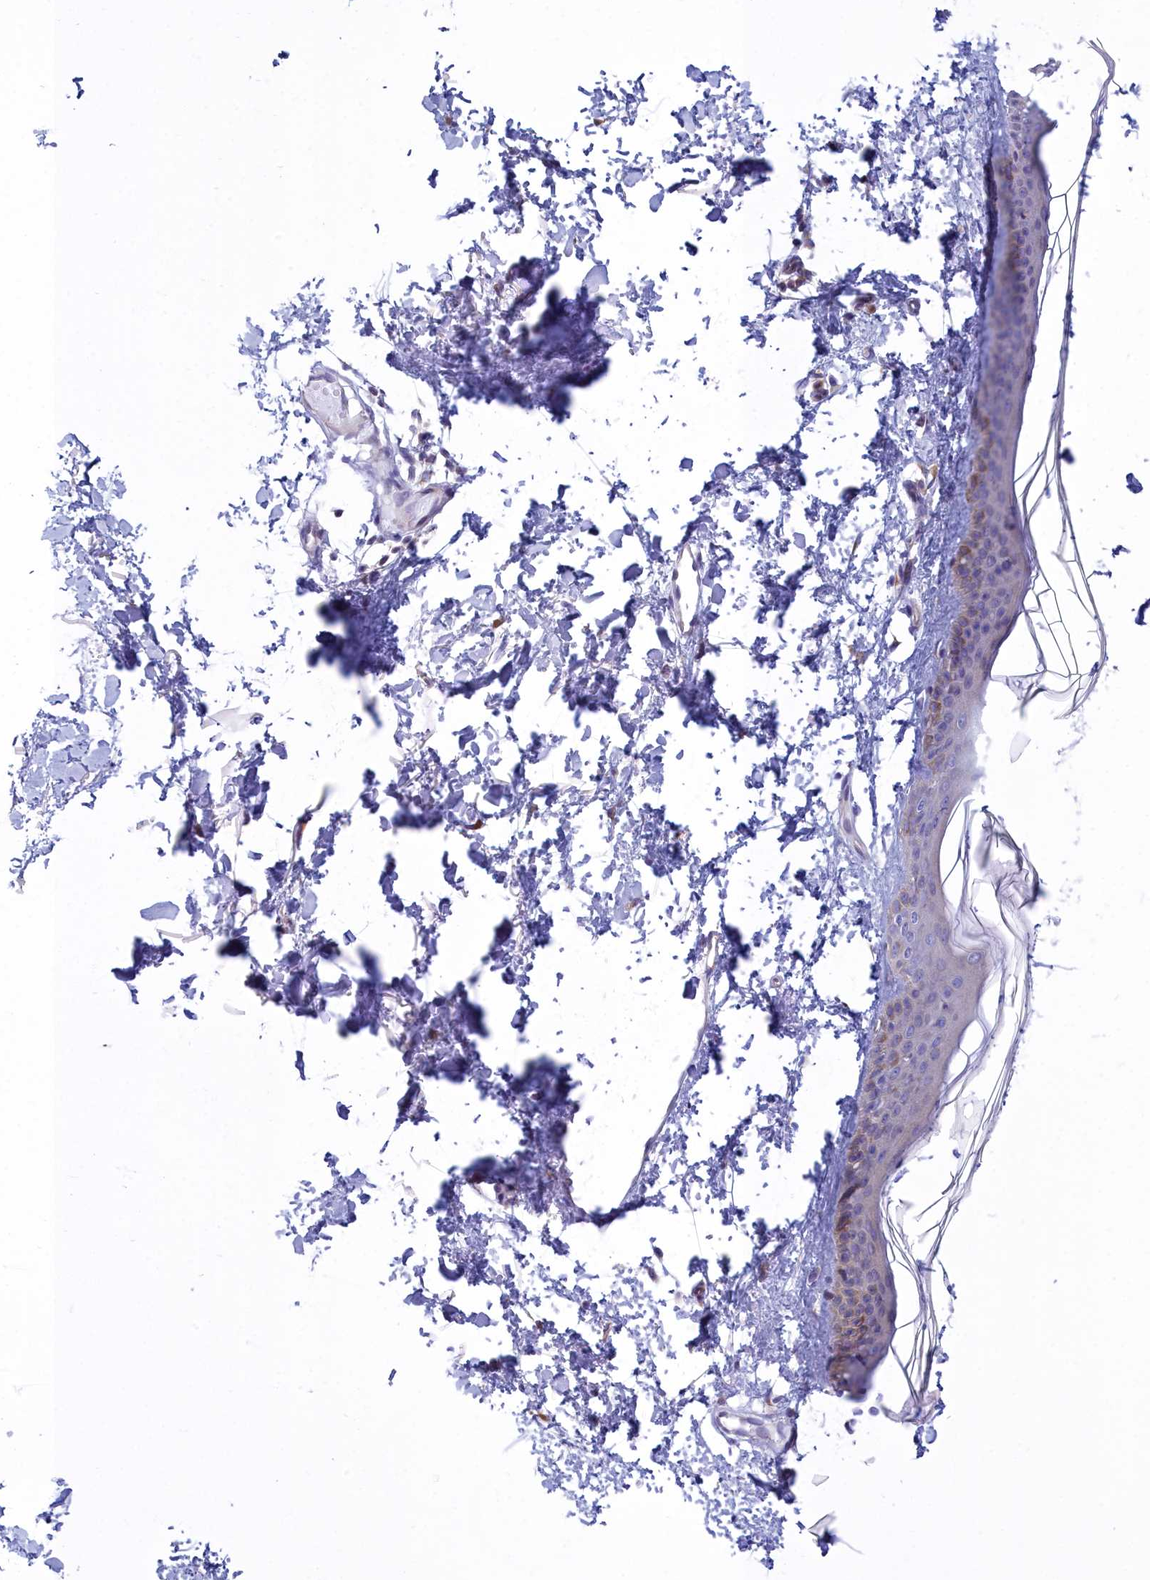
{"staining": {"intensity": "negative", "quantity": "none", "location": "none"}, "tissue": "skin", "cell_type": "Fibroblasts", "image_type": "normal", "snomed": [{"axis": "morphology", "description": "Normal tissue, NOS"}, {"axis": "topography", "description": "Skin"}], "caption": "This is a photomicrograph of immunohistochemistry staining of normal skin, which shows no staining in fibroblasts. (Brightfield microscopy of DAB immunohistochemistry (IHC) at high magnification).", "gene": "HM13", "patient": {"sex": "female", "age": 58}}